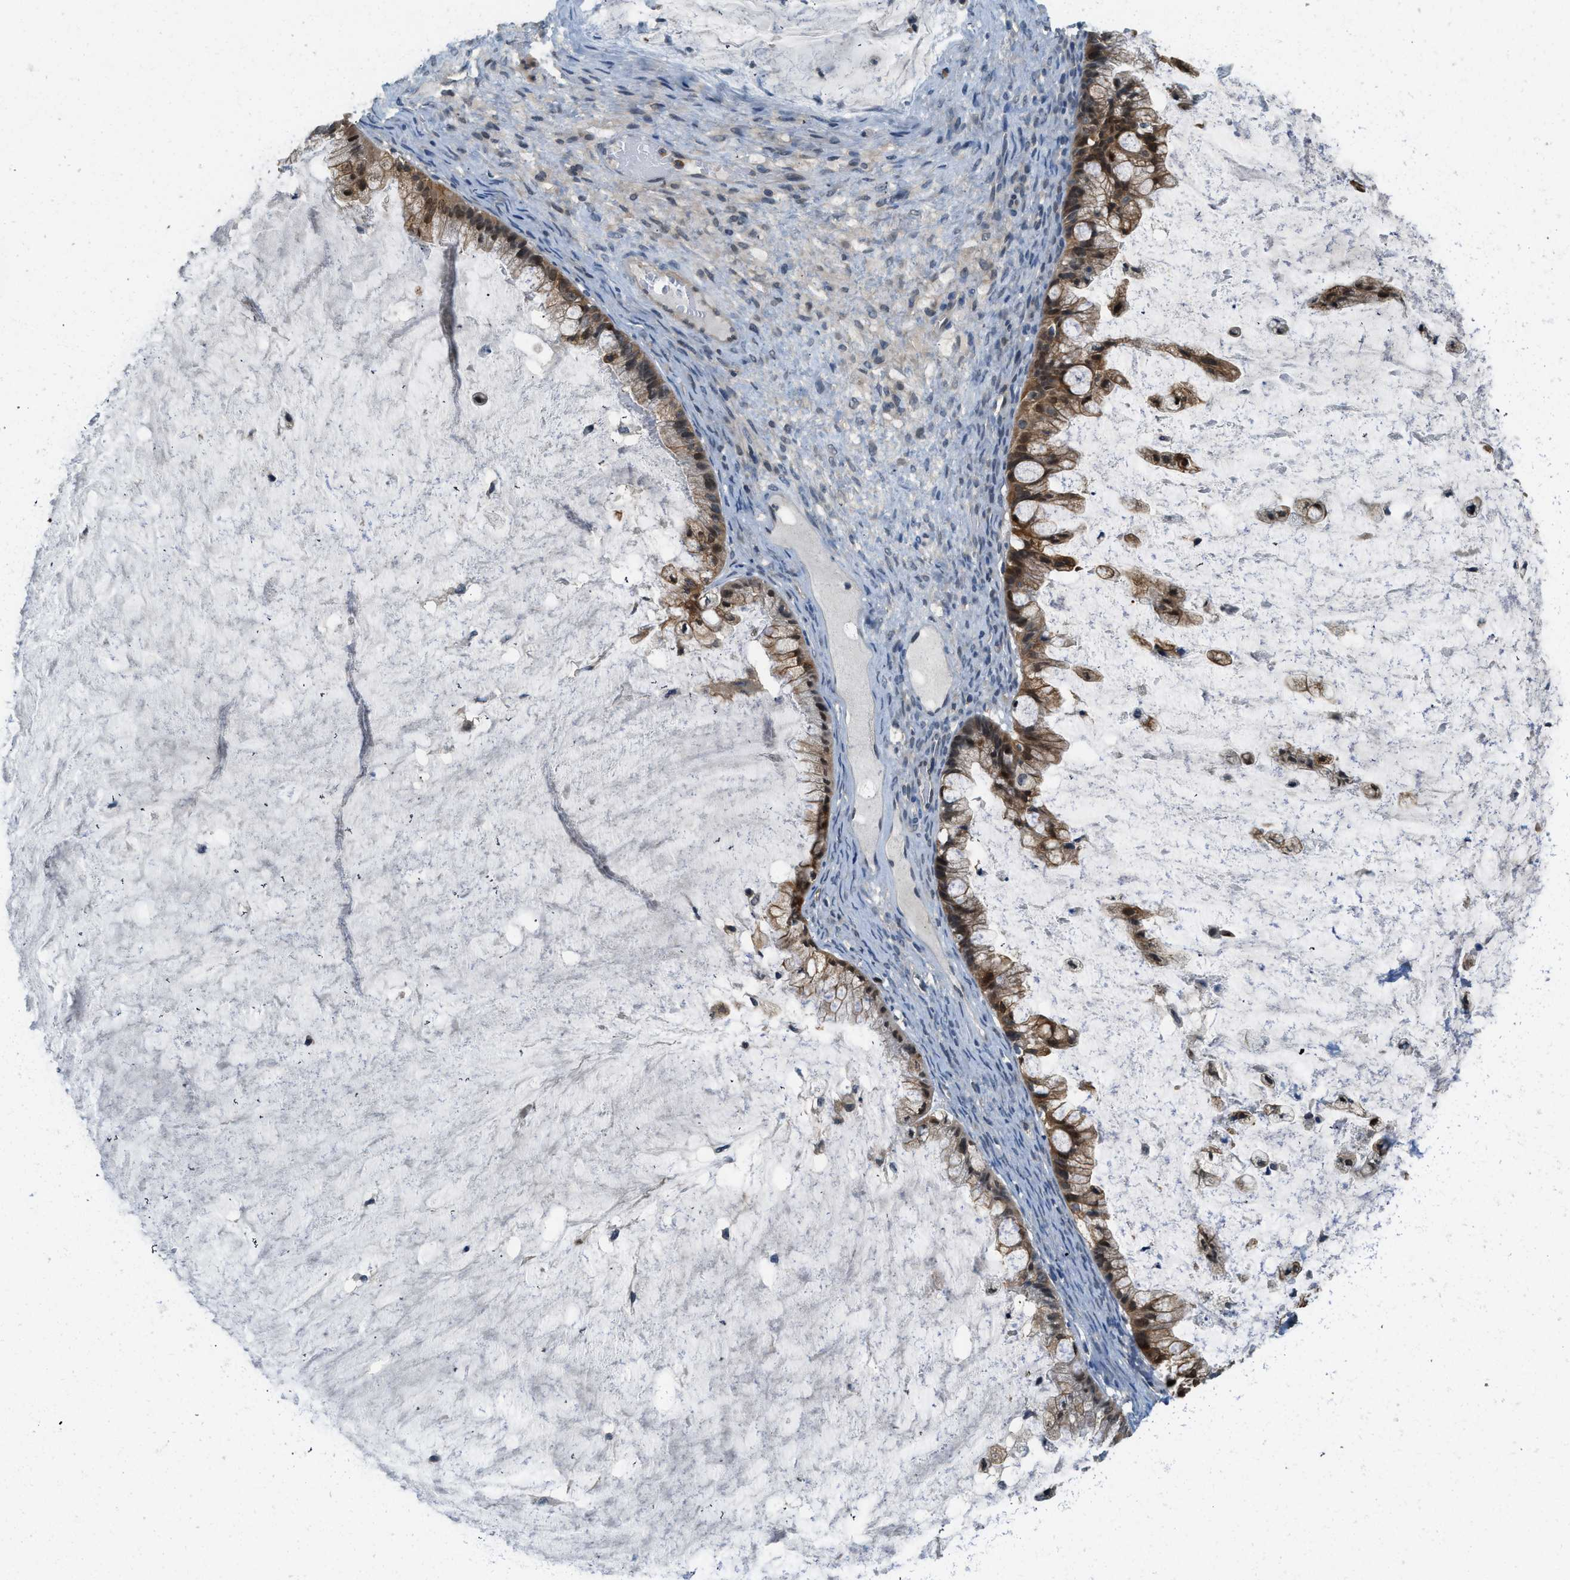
{"staining": {"intensity": "moderate", "quantity": ">75%", "location": "cytoplasmic/membranous,nuclear"}, "tissue": "ovarian cancer", "cell_type": "Tumor cells", "image_type": "cancer", "snomed": [{"axis": "morphology", "description": "Cystadenocarcinoma, mucinous, NOS"}, {"axis": "topography", "description": "Ovary"}], "caption": "Immunohistochemistry (IHC) micrograph of neoplastic tissue: human ovarian mucinous cystadenocarcinoma stained using immunohistochemistry (IHC) demonstrates medium levels of moderate protein expression localized specifically in the cytoplasmic/membranous and nuclear of tumor cells, appearing as a cytoplasmic/membranous and nuclear brown color.", "gene": "GMPPB", "patient": {"sex": "female", "age": 57}}